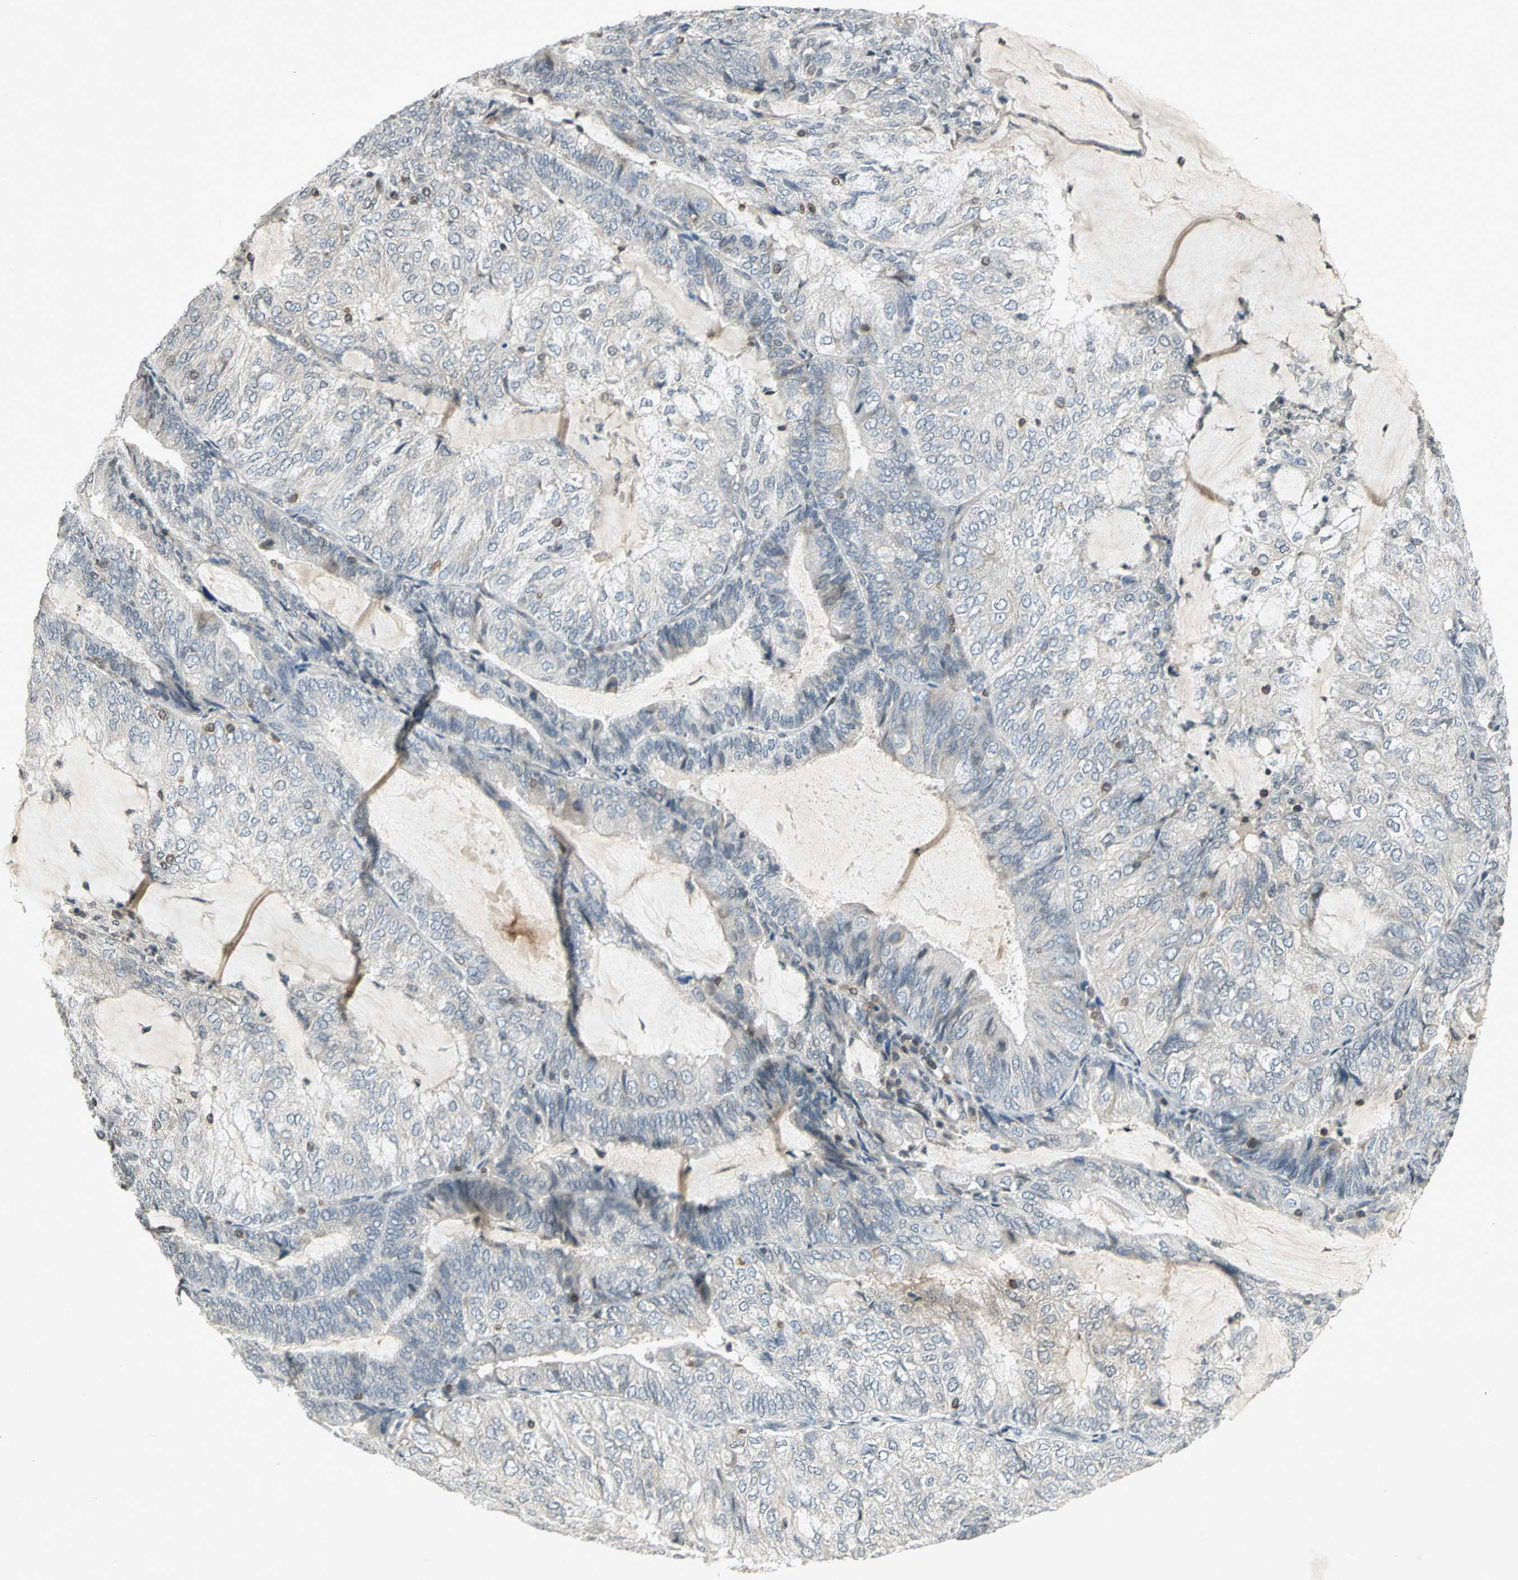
{"staining": {"intensity": "negative", "quantity": "none", "location": "none"}, "tissue": "endometrial cancer", "cell_type": "Tumor cells", "image_type": "cancer", "snomed": [{"axis": "morphology", "description": "Adenocarcinoma, NOS"}, {"axis": "topography", "description": "Endometrium"}], "caption": "A micrograph of adenocarcinoma (endometrial) stained for a protein shows no brown staining in tumor cells. (DAB immunohistochemistry, high magnification).", "gene": "IL16", "patient": {"sex": "female", "age": 81}}